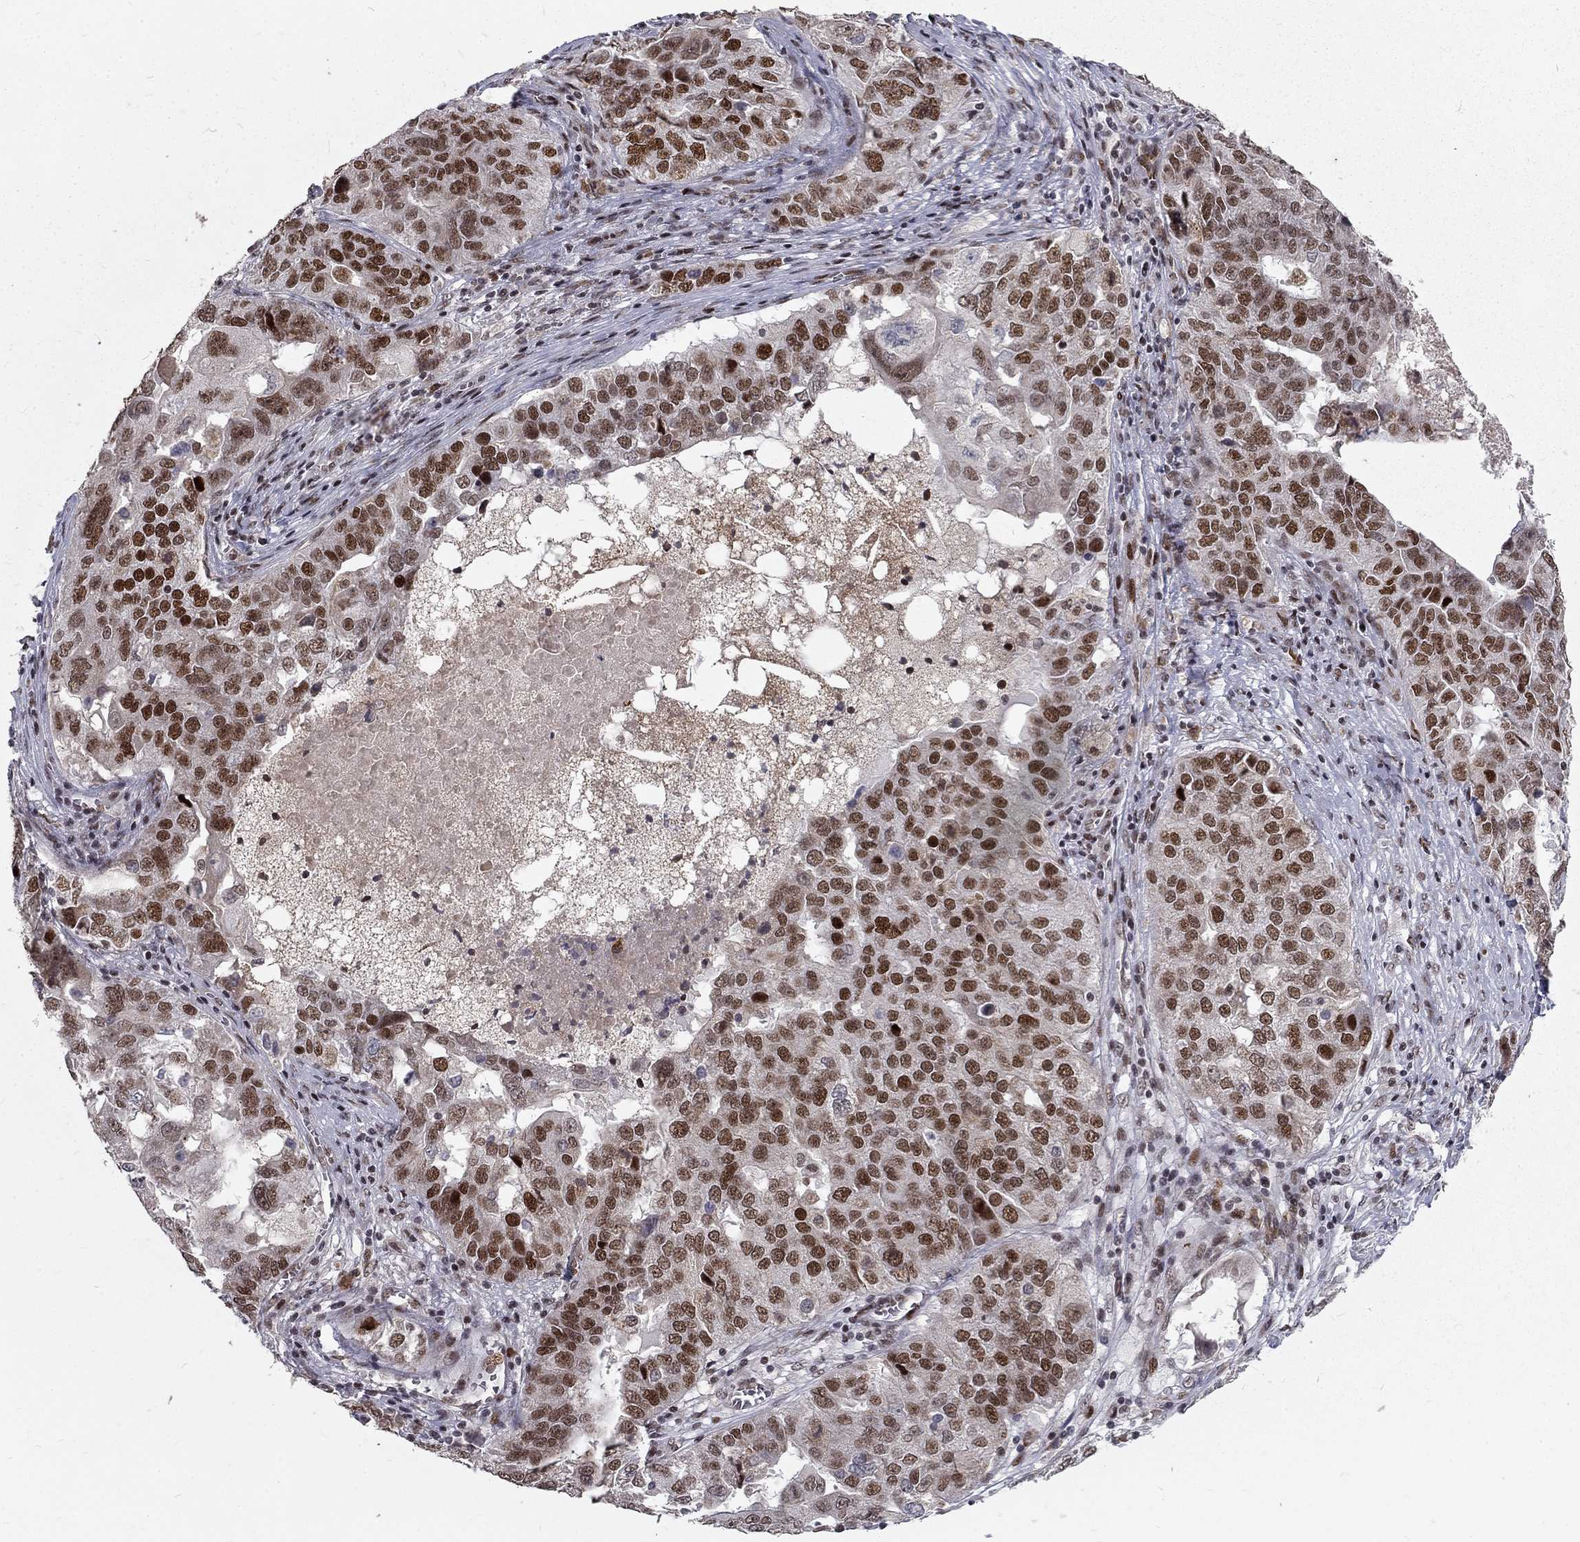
{"staining": {"intensity": "strong", "quantity": ">75%", "location": "nuclear"}, "tissue": "ovarian cancer", "cell_type": "Tumor cells", "image_type": "cancer", "snomed": [{"axis": "morphology", "description": "Carcinoma, endometroid"}, {"axis": "topography", "description": "Soft tissue"}, {"axis": "topography", "description": "Ovary"}], "caption": "Immunohistochemistry (IHC) (DAB) staining of ovarian cancer (endometroid carcinoma) shows strong nuclear protein expression in approximately >75% of tumor cells.", "gene": "TCEAL1", "patient": {"sex": "female", "age": 52}}